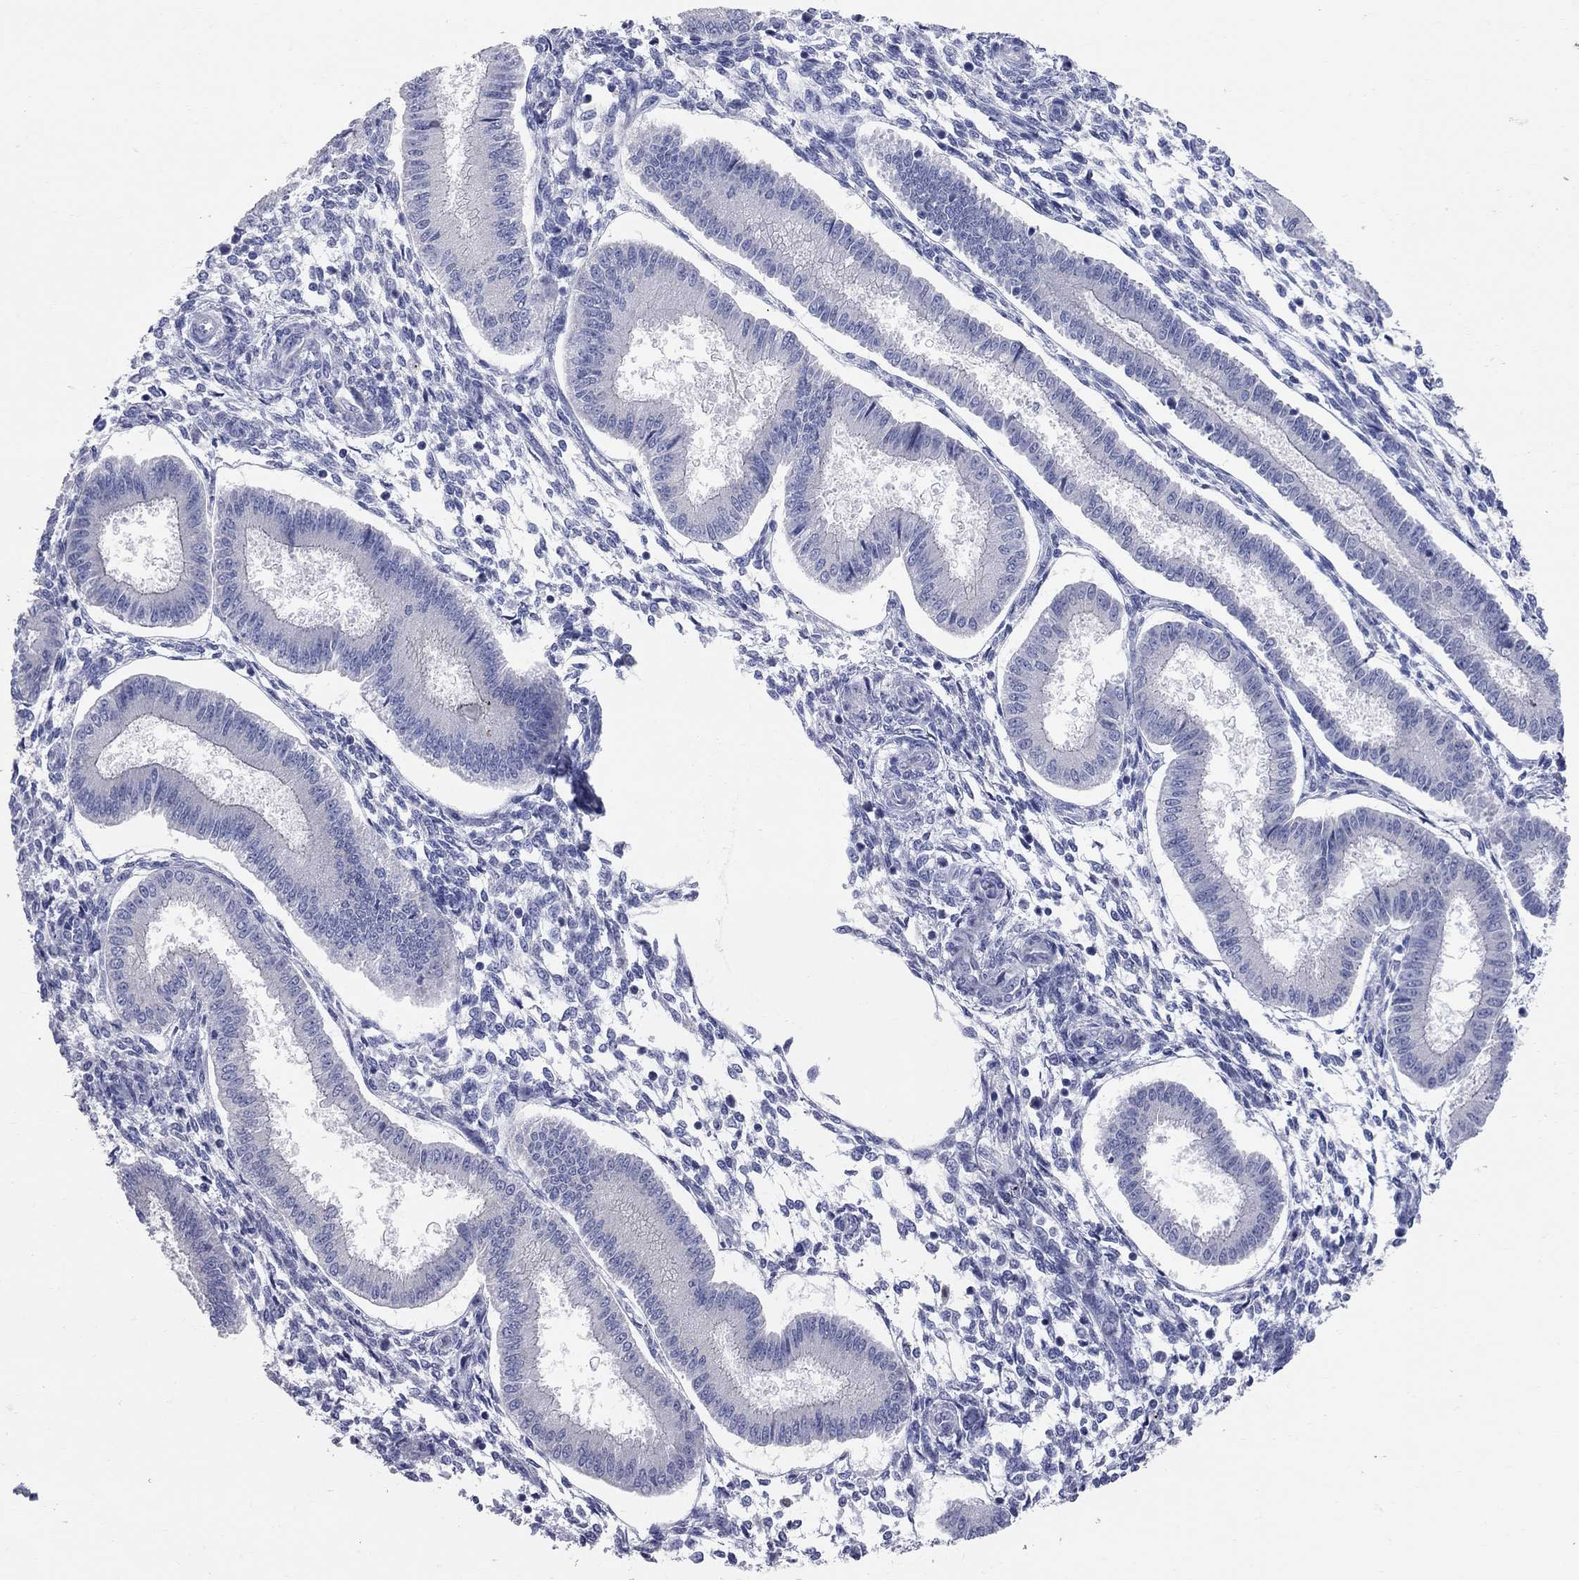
{"staining": {"intensity": "negative", "quantity": "none", "location": "none"}, "tissue": "endometrium", "cell_type": "Cells in endometrial stroma", "image_type": "normal", "snomed": [{"axis": "morphology", "description": "Normal tissue, NOS"}, {"axis": "topography", "description": "Endometrium"}], "caption": "This is a micrograph of immunohistochemistry staining of unremarkable endometrium, which shows no staining in cells in endometrial stroma.", "gene": "AOX1", "patient": {"sex": "female", "age": 43}}